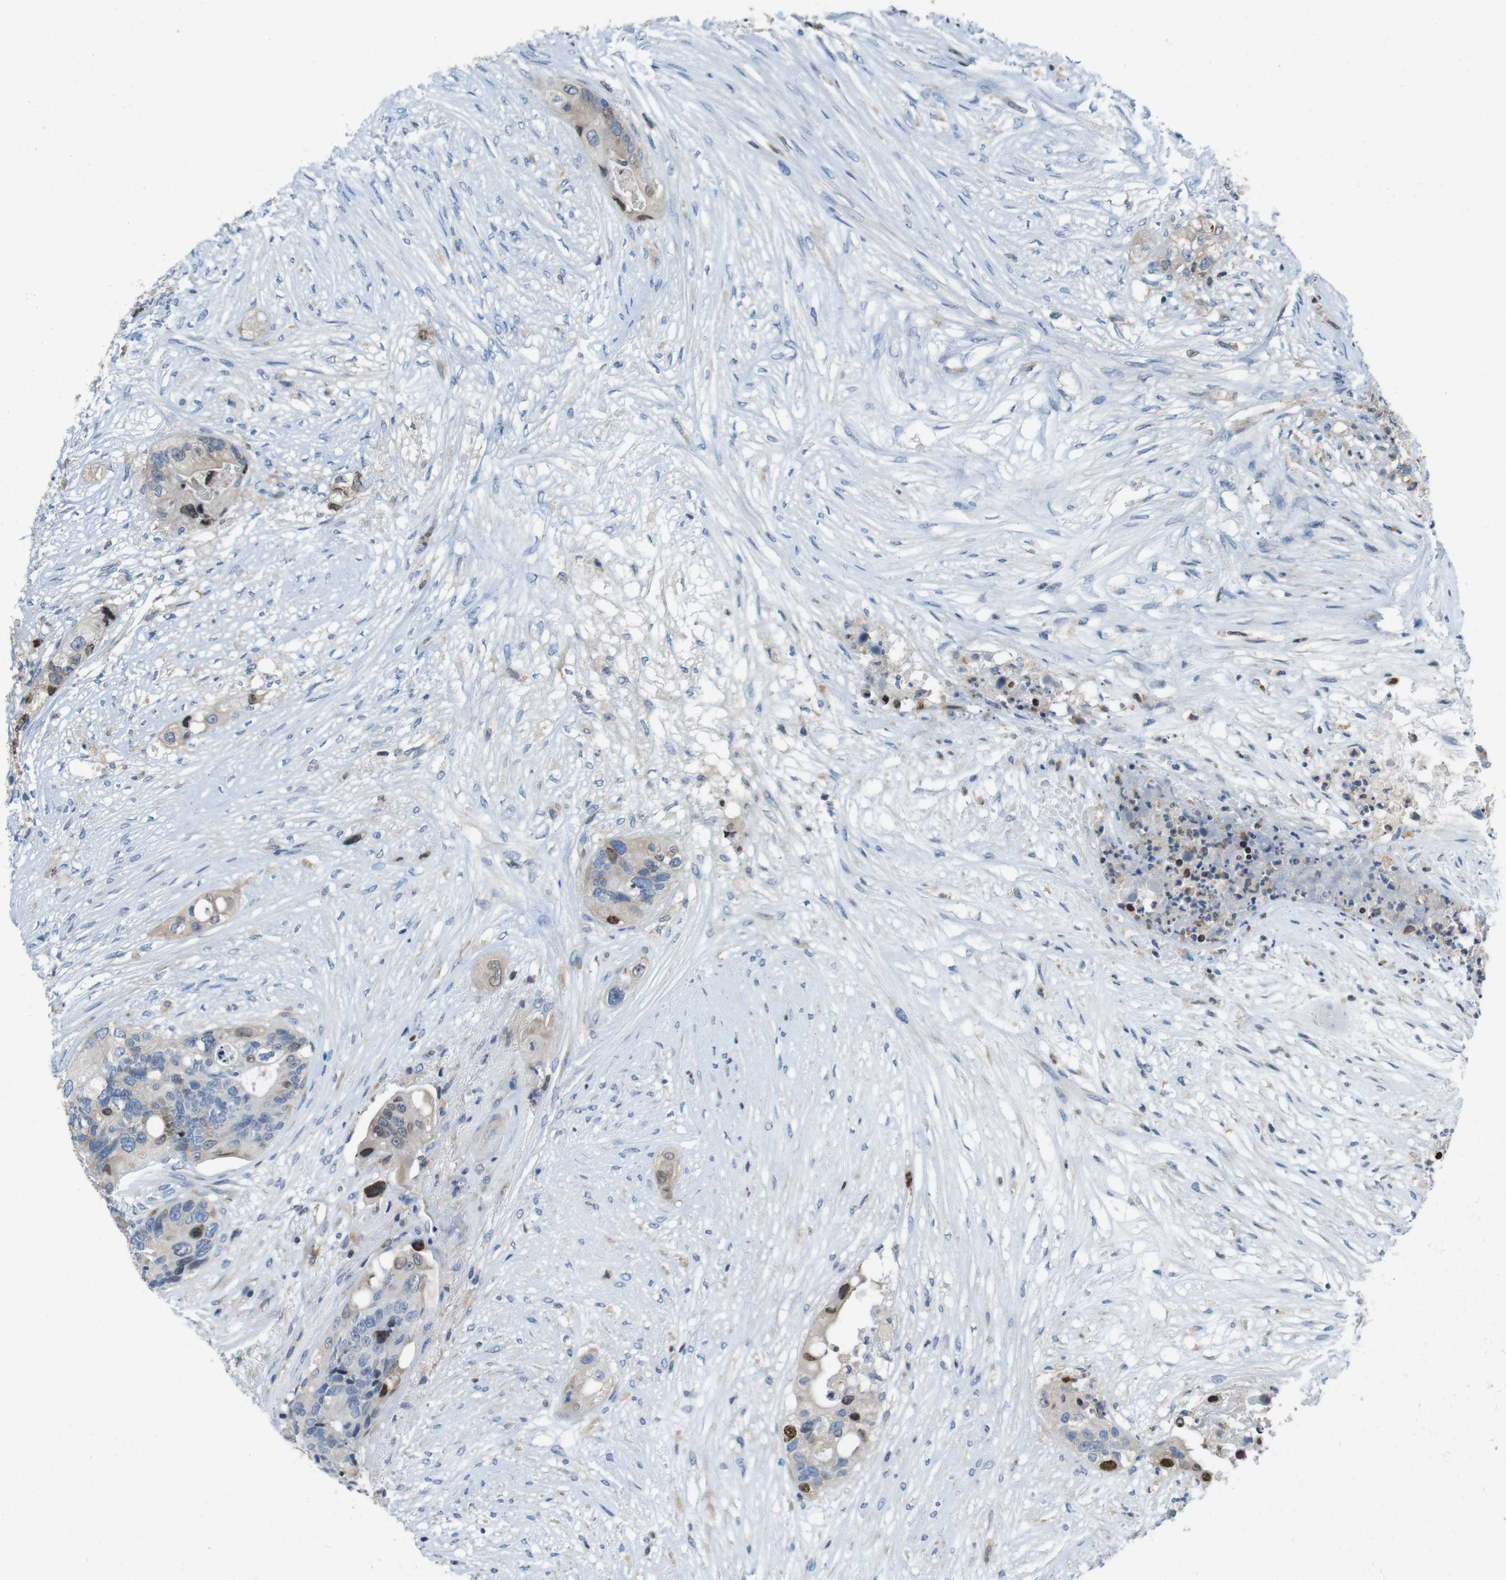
{"staining": {"intensity": "moderate", "quantity": "<25%", "location": "nuclear"}, "tissue": "colorectal cancer", "cell_type": "Tumor cells", "image_type": "cancer", "snomed": [{"axis": "morphology", "description": "Adenocarcinoma, NOS"}, {"axis": "topography", "description": "Colon"}], "caption": "The immunohistochemical stain highlights moderate nuclear staining in tumor cells of colorectal adenocarcinoma tissue.", "gene": "PCDH10", "patient": {"sex": "female", "age": 57}}